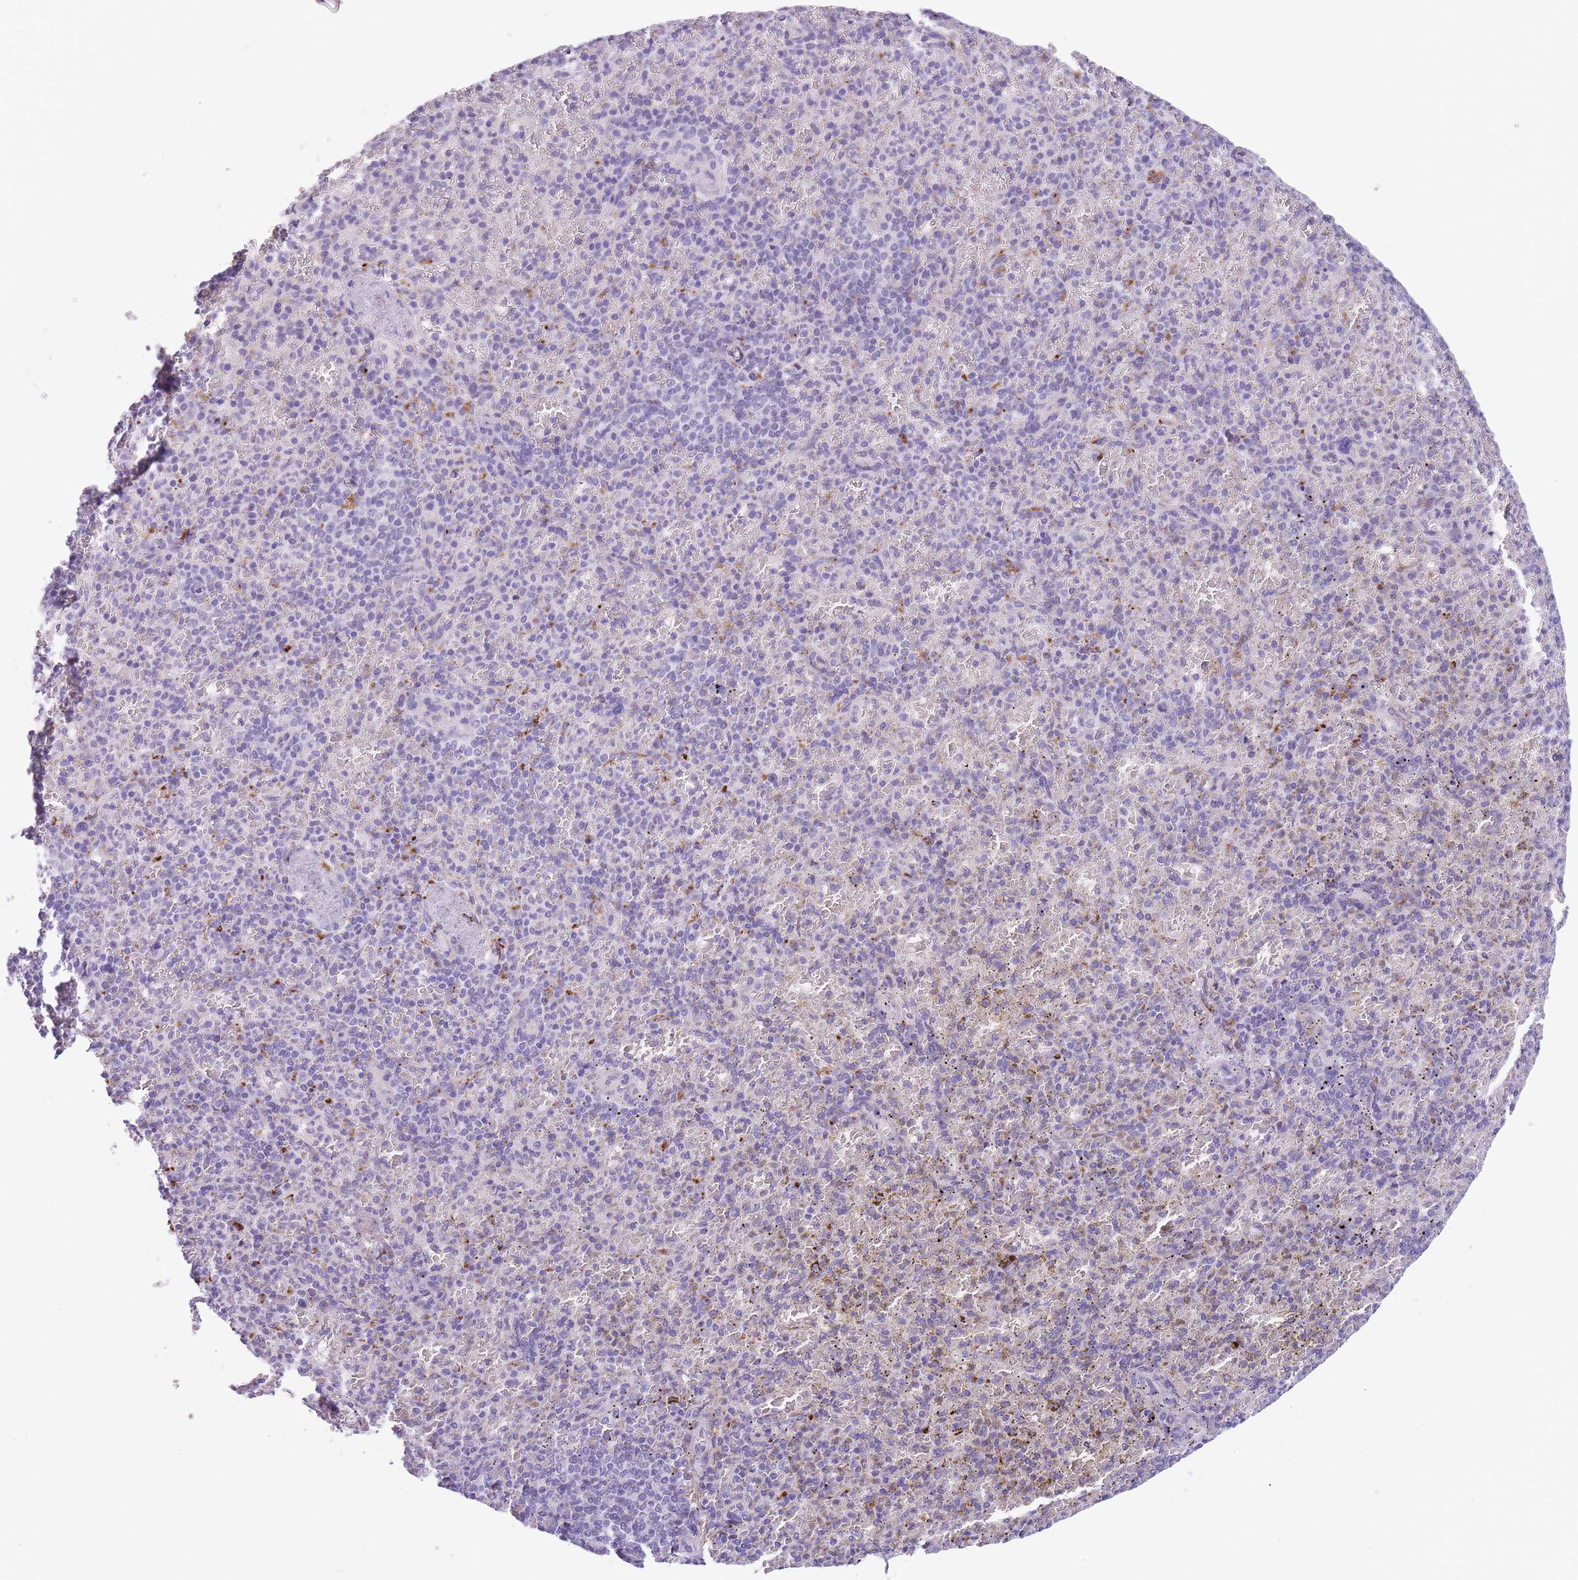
{"staining": {"intensity": "strong", "quantity": "<25%", "location": "cytoplasmic/membranous"}, "tissue": "spleen", "cell_type": "Cells in red pulp", "image_type": "normal", "snomed": [{"axis": "morphology", "description": "Normal tissue, NOS"}, {"axis": "topography", "description": "Spleen"}], "caption": "Immunohistochemical staining of benign spleen demonstrates strong cytoplasmic/membranous protein staining in approximately <25% of cells in red pulp.", "gene": "GNAT1", "patient": {"sex": "female", "age": 74}}